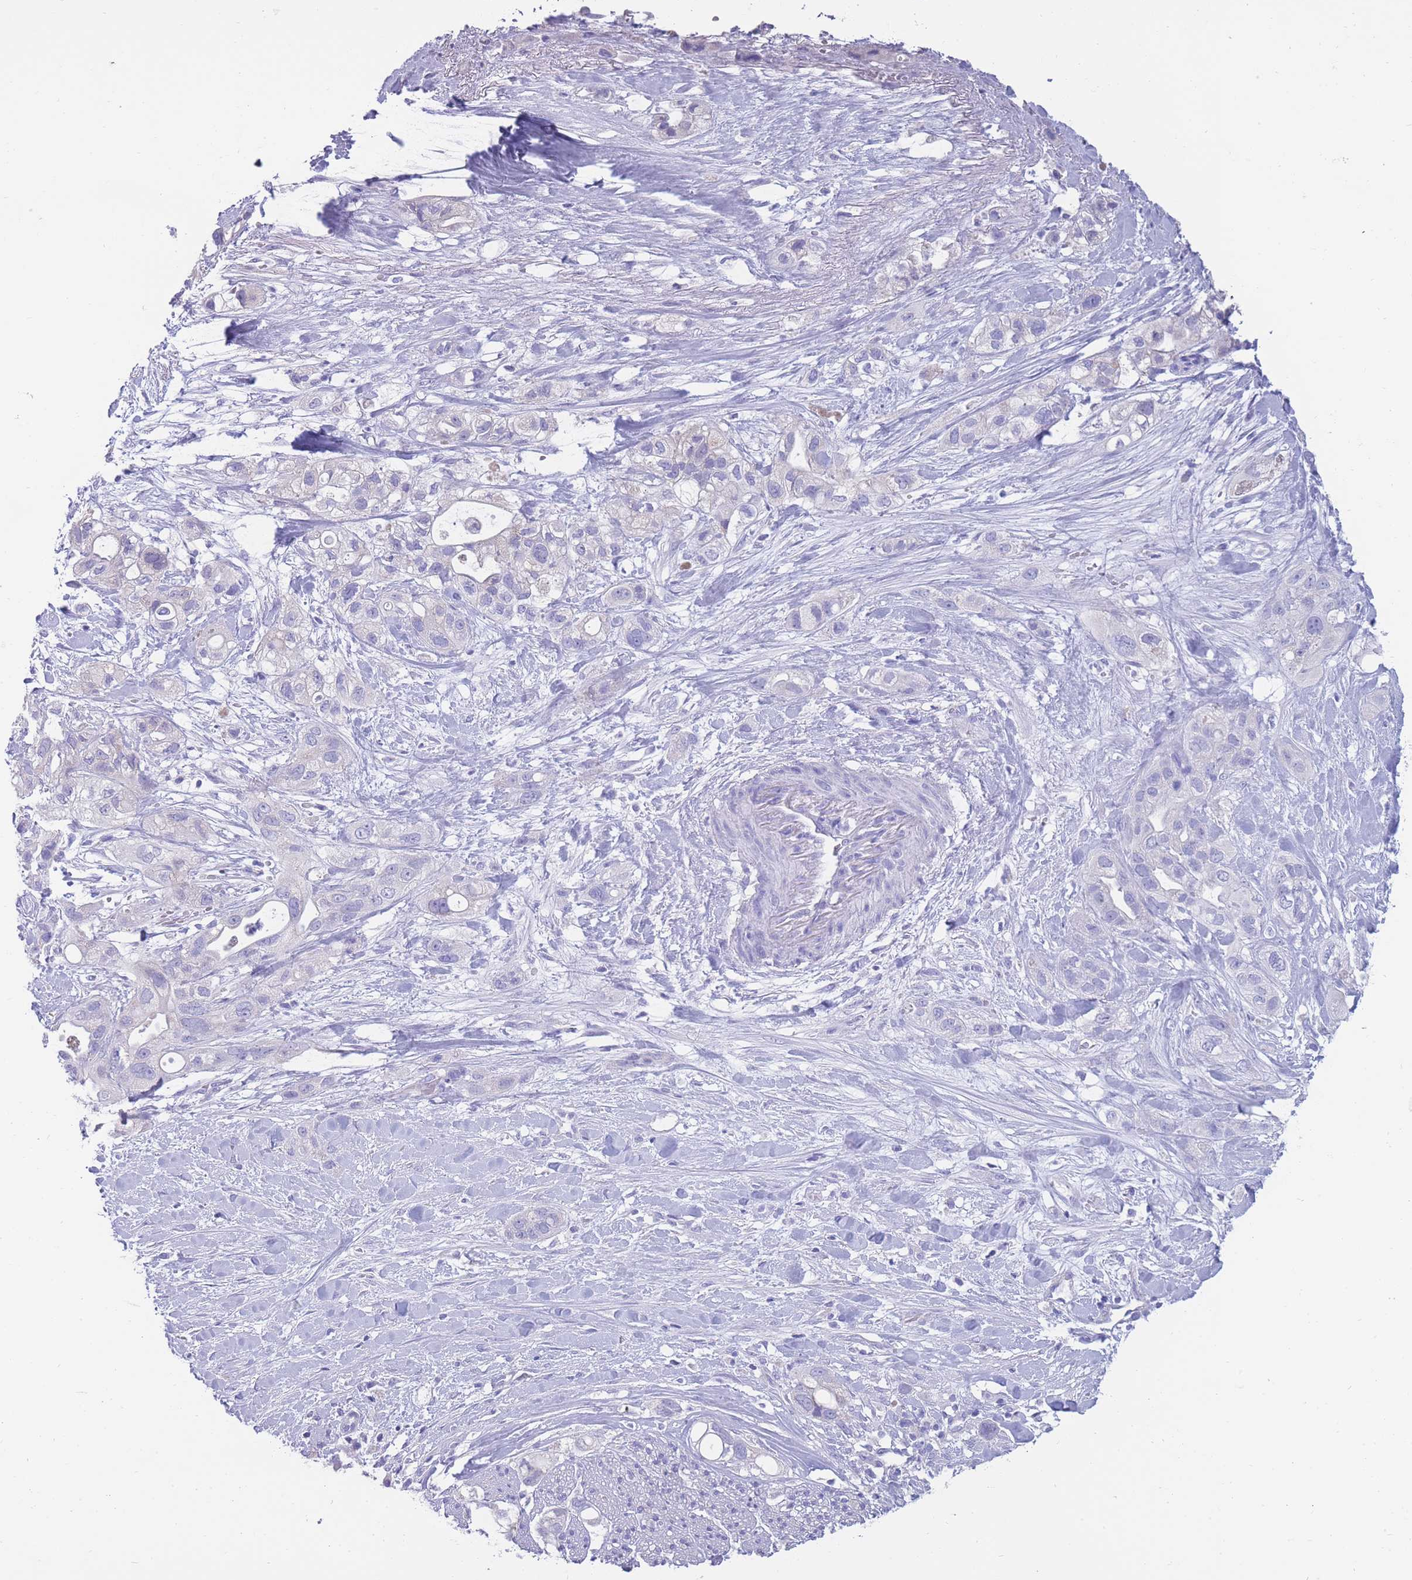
{"staining": {"intensity": "negative", "quantity": "none", "location": "none"}, "tissue": "pancreatic cancer", "cell_type": "Tumor cells", "image_type": "cancer", "snomed": [{"axis": "morphology", "description": "Adenocarcinoma, NOS"}, {"axis": "topography", "description": "Pancreas"}], "caption": "Tumor cells are negative for brown protein staining in pancreatic cancer (adenocarcinoma).", "gene": "INTS2", "patient": {"sex": "male", "age": 44}}